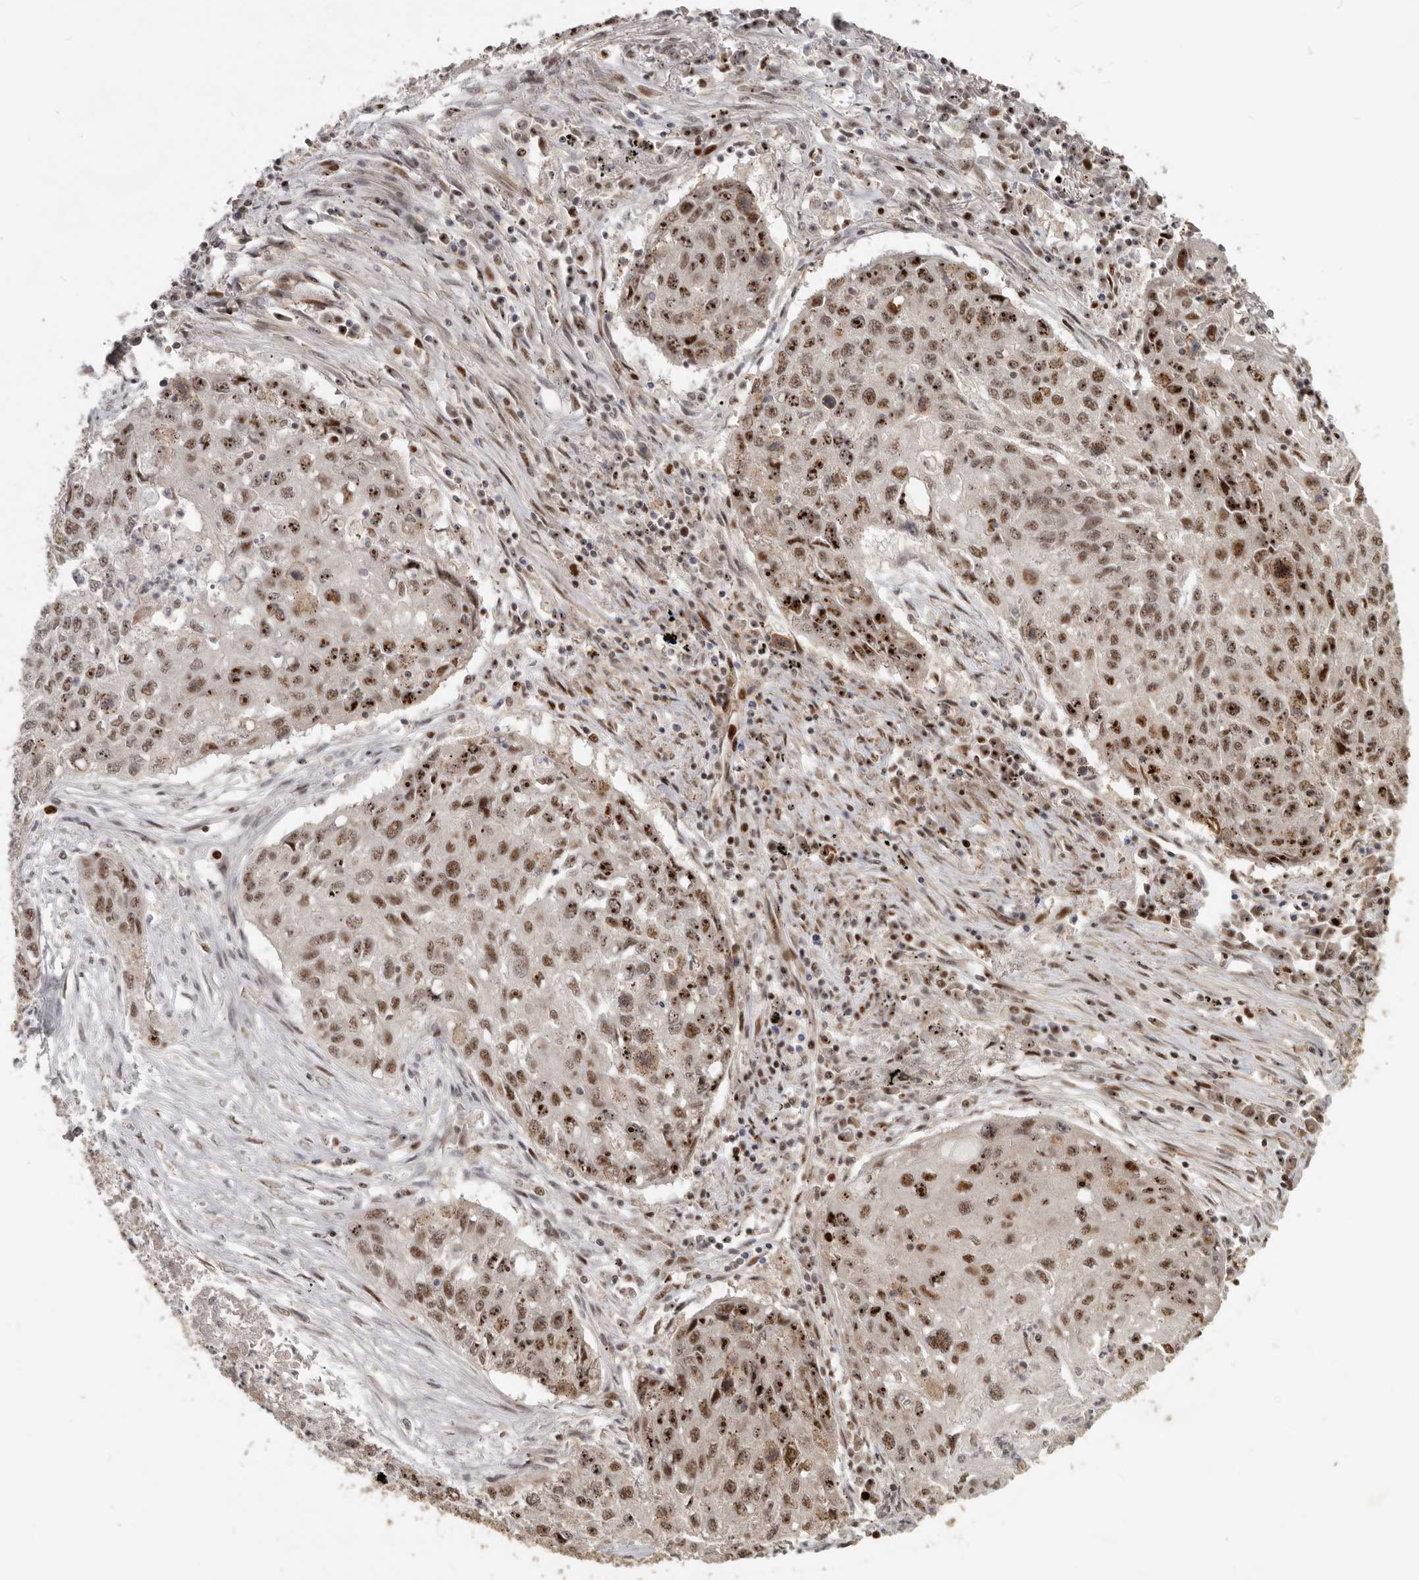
{"staining": {"intensity": "moderate", "quantity": ">75%", "location": "nuclear"}, "tissue": "lung cancer", "cell_type": "Tumor cells", "image_type": "cancer", "snomed": [{"axis": "morphology", "description": "Squamous cell carcinoma, NOS"}, {"axis": "topography", "description": "Lung"}], "caption": "Moderate nuclear positivity is seen in approximately >75% of tumor cells in lung squamous cell carcinoma.", "gene": "GPBP1L1", "patient": {"sex": "female", "age": 63}}